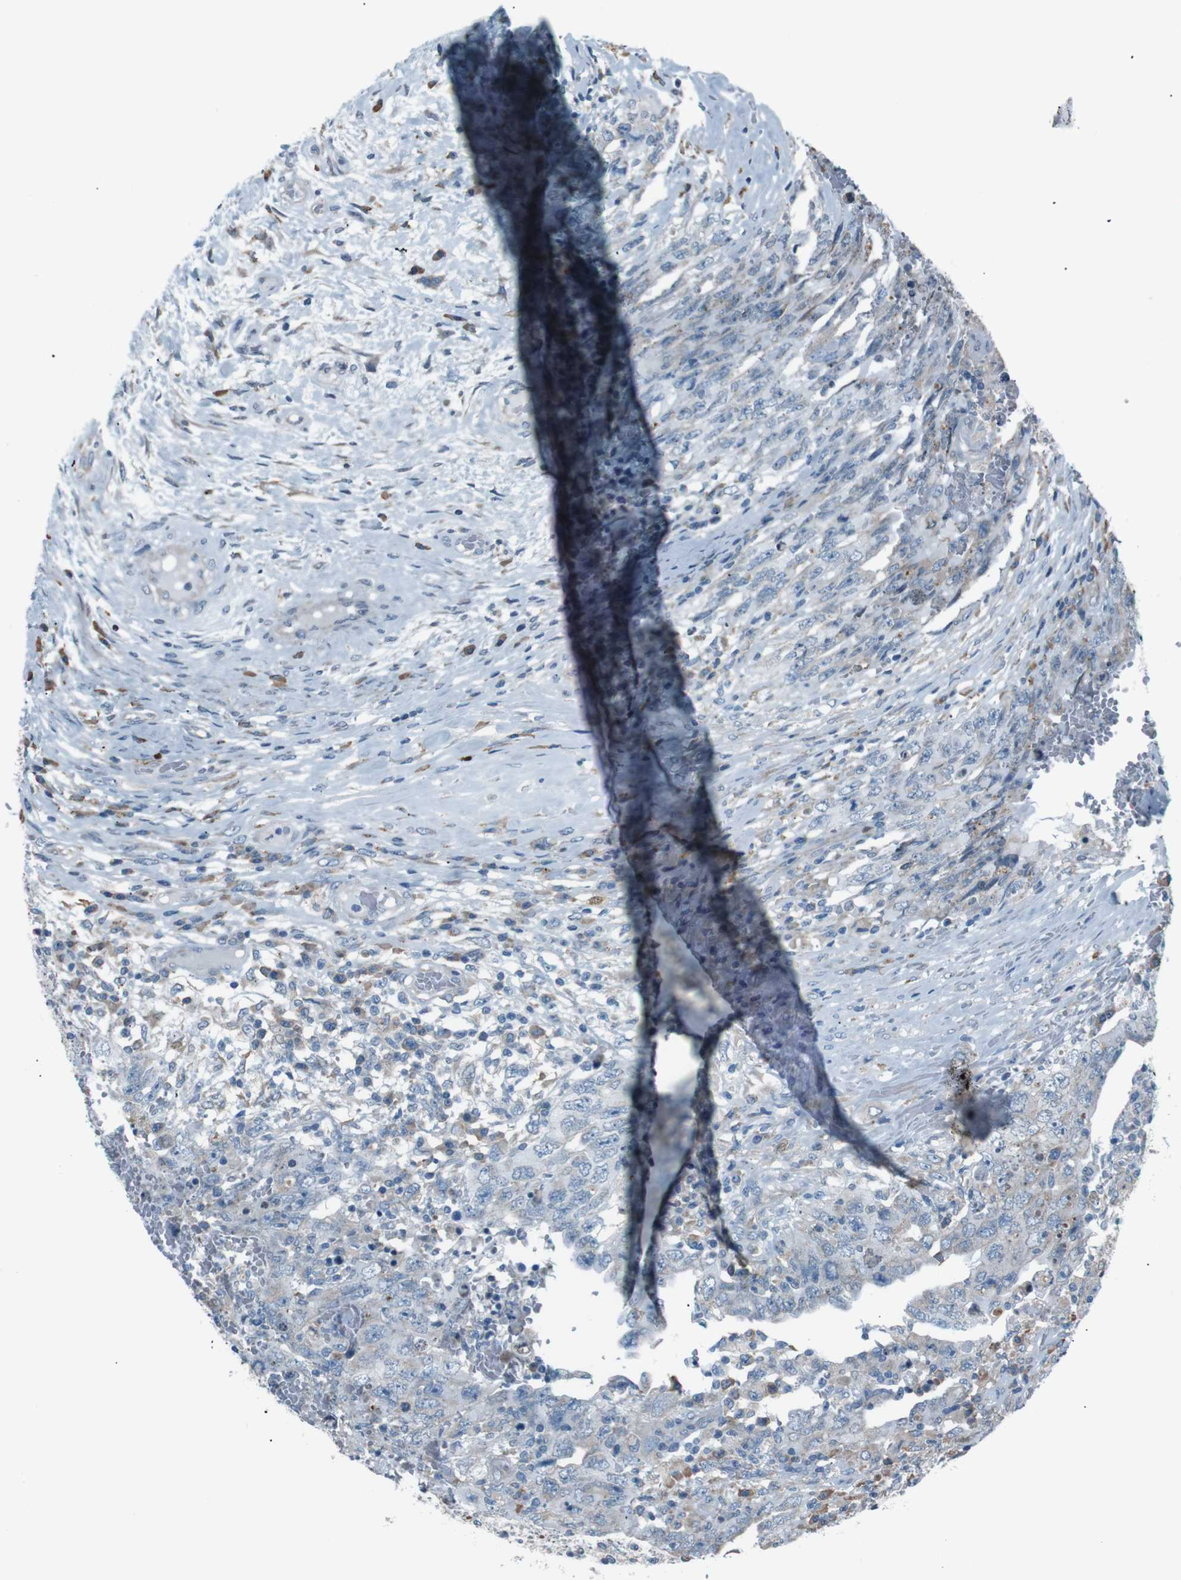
{"staining": {"intensity": "weak", "quantity": "25%-75%", "location": "cytoplasmic/membranous"}, "tissue": "testis cancer", "cell_type": "Tumor cells", "image_type": "cancer", "snomed": [{"axis": "morphology", "description": "Carcinoma, Embryonal, NOS"}, {"axis": "topography", "description": "Testis"}], "caption": "A low amount of weak cytoplasmic/membranous staining is appreciated in approximately 25%-75% of tumor cells in embryonal carcinoma (testis) tissue.", "gene": "SIGMAR1", "patient": {"sex": "male", "age": 26}}